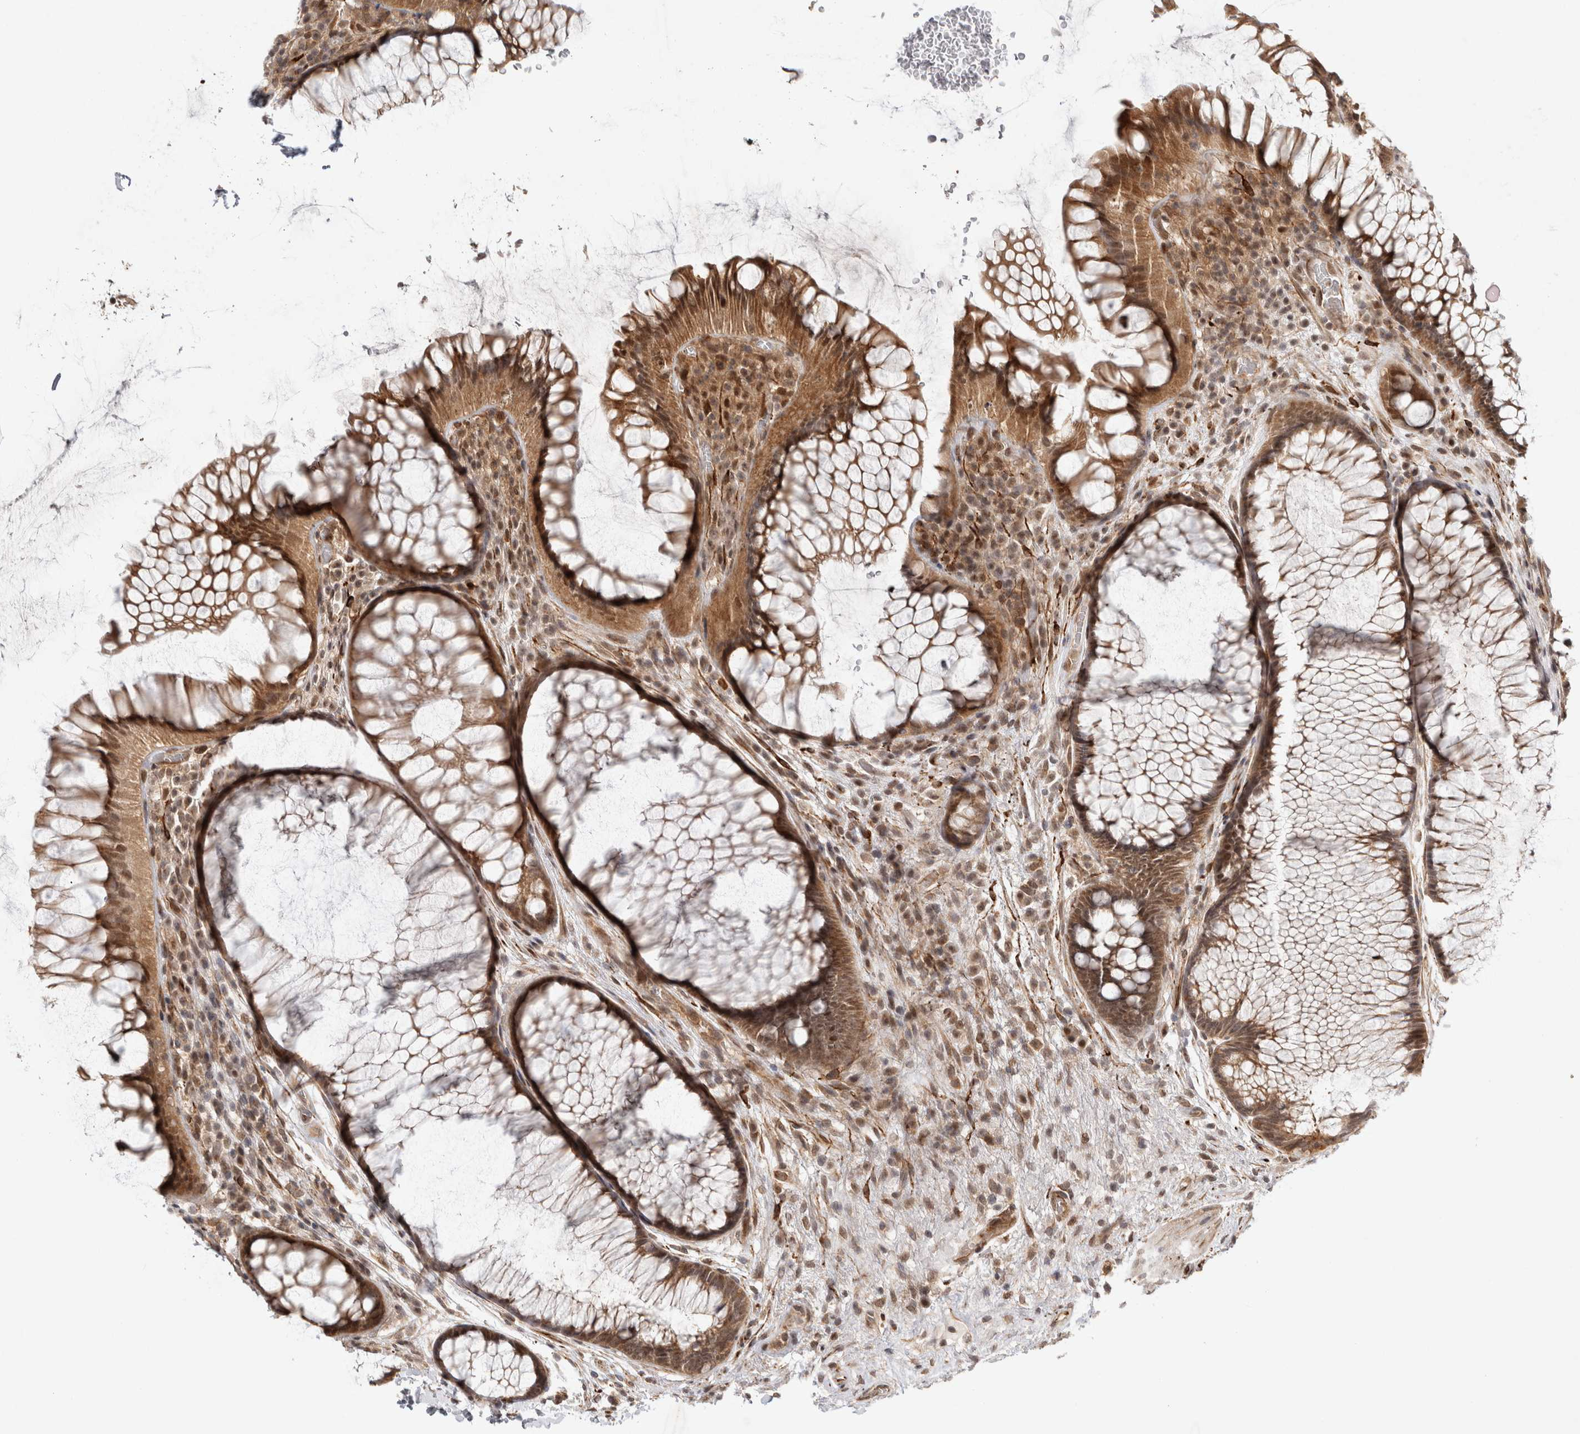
{"staining": {"intensity": "moderate", "quantity": ">75%", "location": "cytoplasmic/membranous,nuclear"}, "tissue": "rectum", "cell_type": "Glandular cells", "image_type": "normal", "snomed": [{"axis": "morphology", "description": "Normal tissue, NOS"}, {"axis": "topography", "description": "Rectum"}], "caption": "The immunohistochemical stain shows moderate cytoplasmic/membranous,nuclear staining in glandular cells of benign rectum. The staining was performed using DAB to visualize the protein expression in brown, while the nuclei were stained in blue with hematoxylin (Magnification: 20x).", "gene": "ZNF318", "patient": {"sex": "male", "age": 51}}